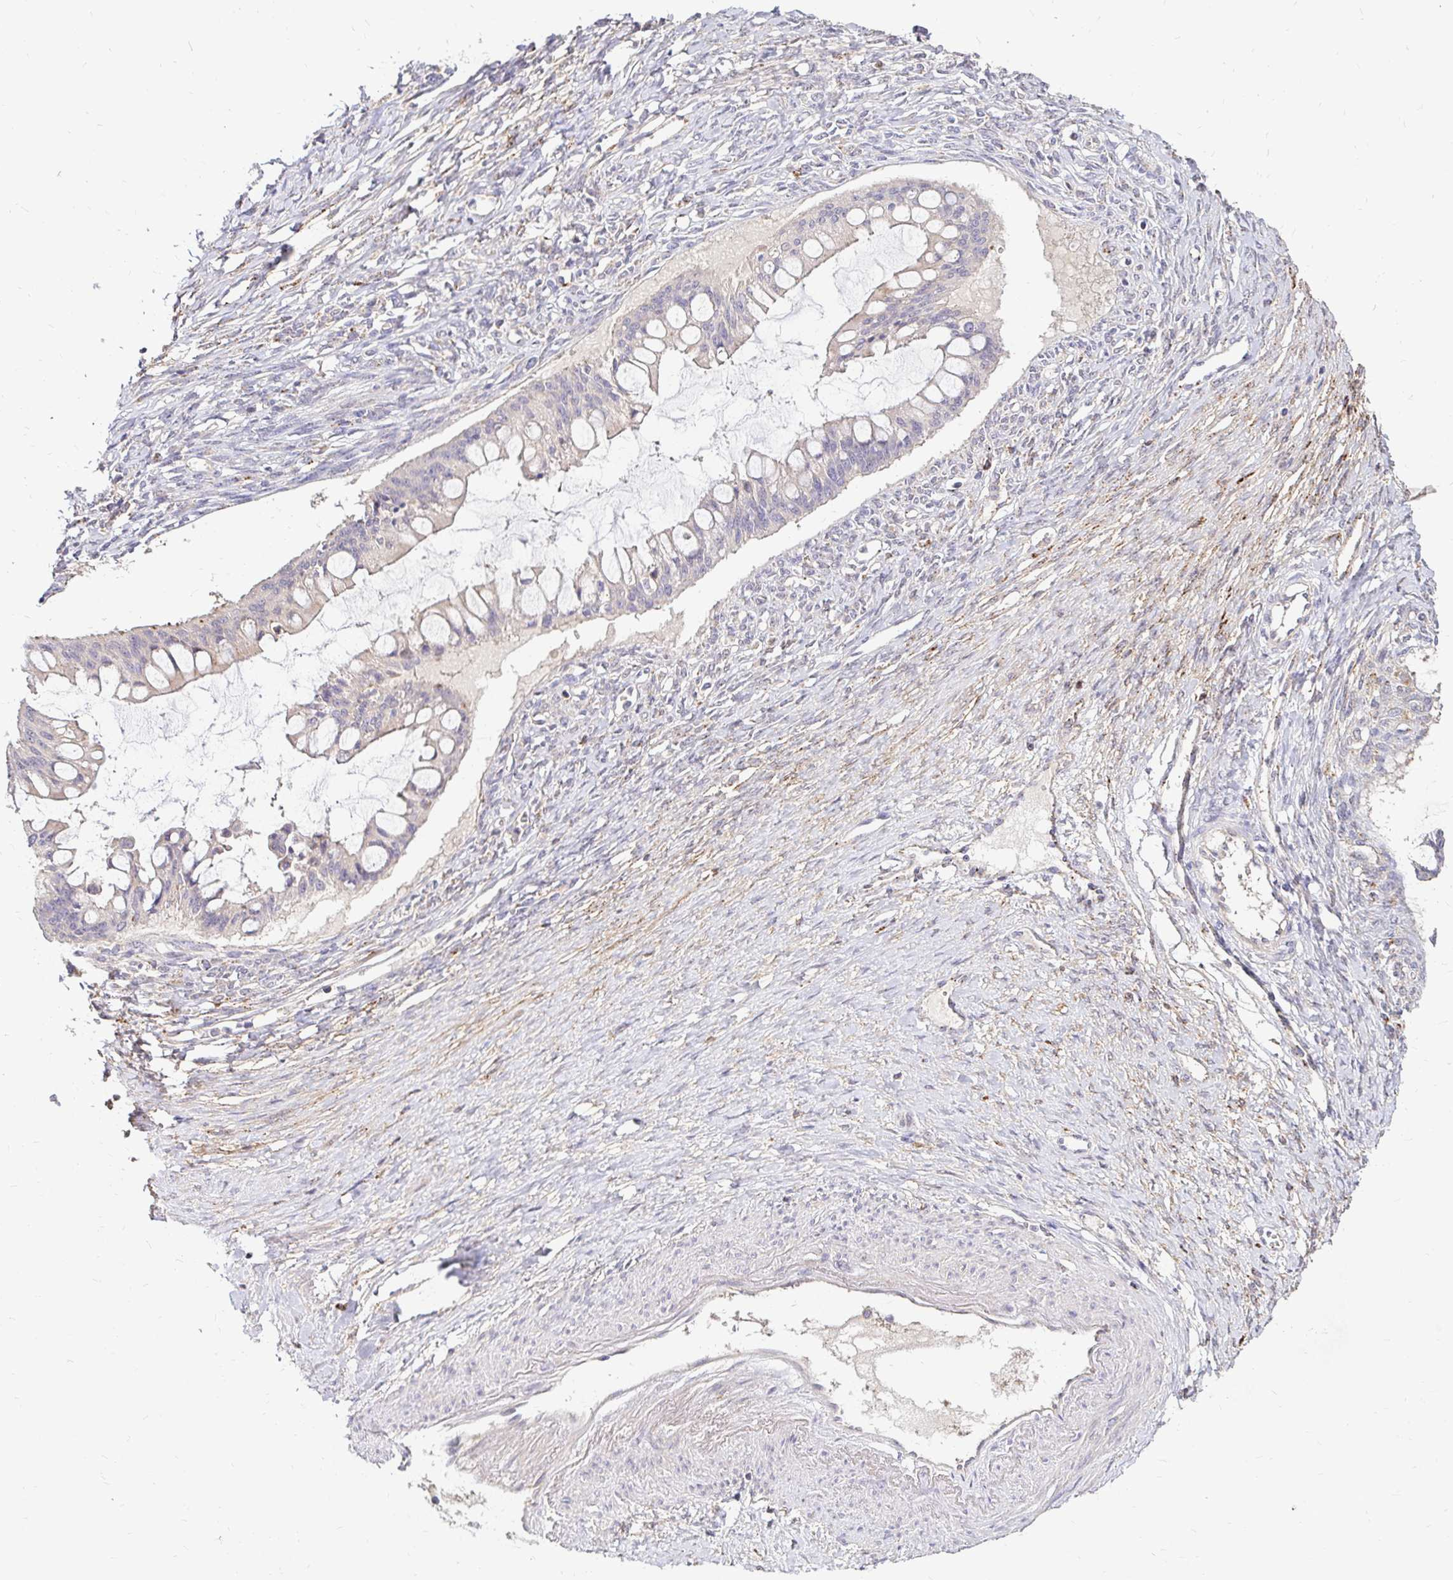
{"staining": {"intensity": "negative", "quantity": "none", "location": "none"}, "tissue": "ovarian cancer", "cell_type": "Tumor cells", "image_type": "cancer", "snomed": [{"axis": "morphology", "description": "Cystadenocarcinoma, mucinous, NOS"}, {"axis": "topography", "description": "Ovary"}], "caption": "A photomicrograph of ovarian cancer (mucinous cystadenocarcinoma) stained for a protein shows no brown staining in tumor cells.", "gene": "IDUA", "patient": {"sex": "female", "age": 73}}